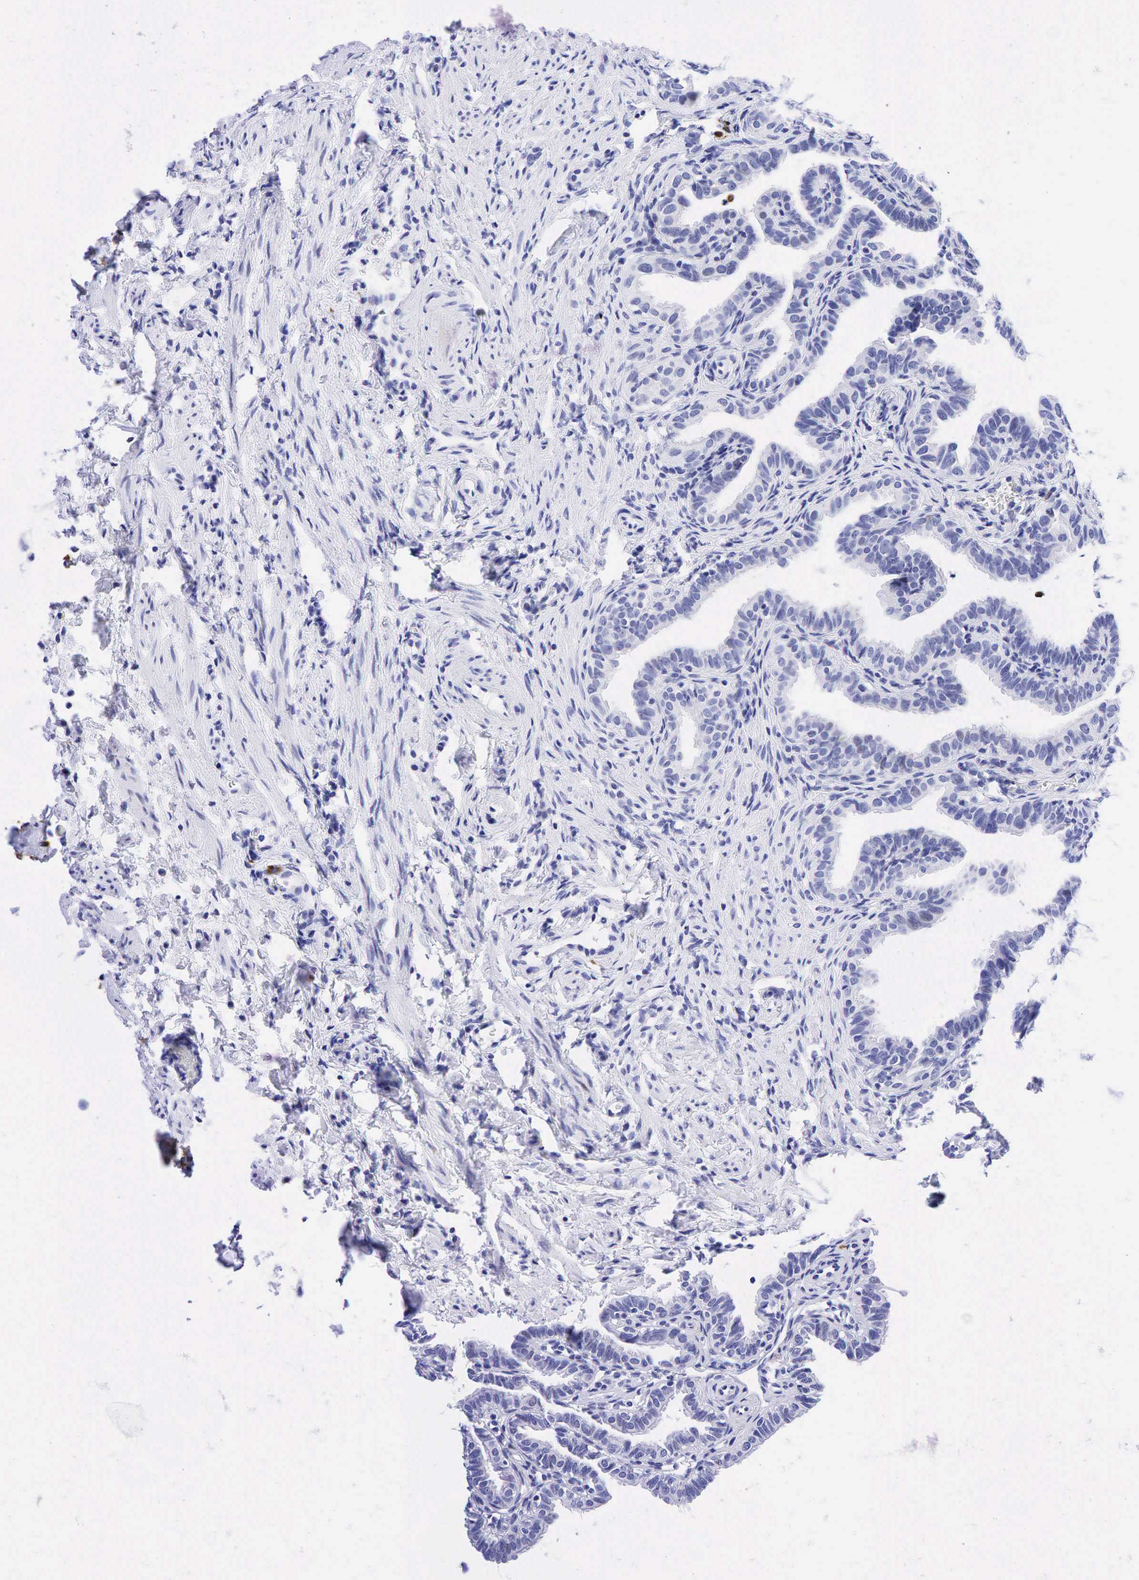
{"staining": {"intensity": "negative", "quantity": "none", "location": "none"}, "tissue": "fallopian tube", "cell_type": "Glandular cells", "image_type": "normal", "snomed": [{"axis": "morphology", "description": "Normal tissue, NOS"}, {"axis": "topography", "description": "Fallopian tube"}], "caption": "Micrograph shows no significant protein expression in glandular cells of unremarkable fallopian tube. Brightfield microscopy of immunohistochemistry stained with DAB (brown) and hematoxylin (blue), captured at high magnification.", "gene": "CD79A", "patient": {"sex": "female", "age": 41}}